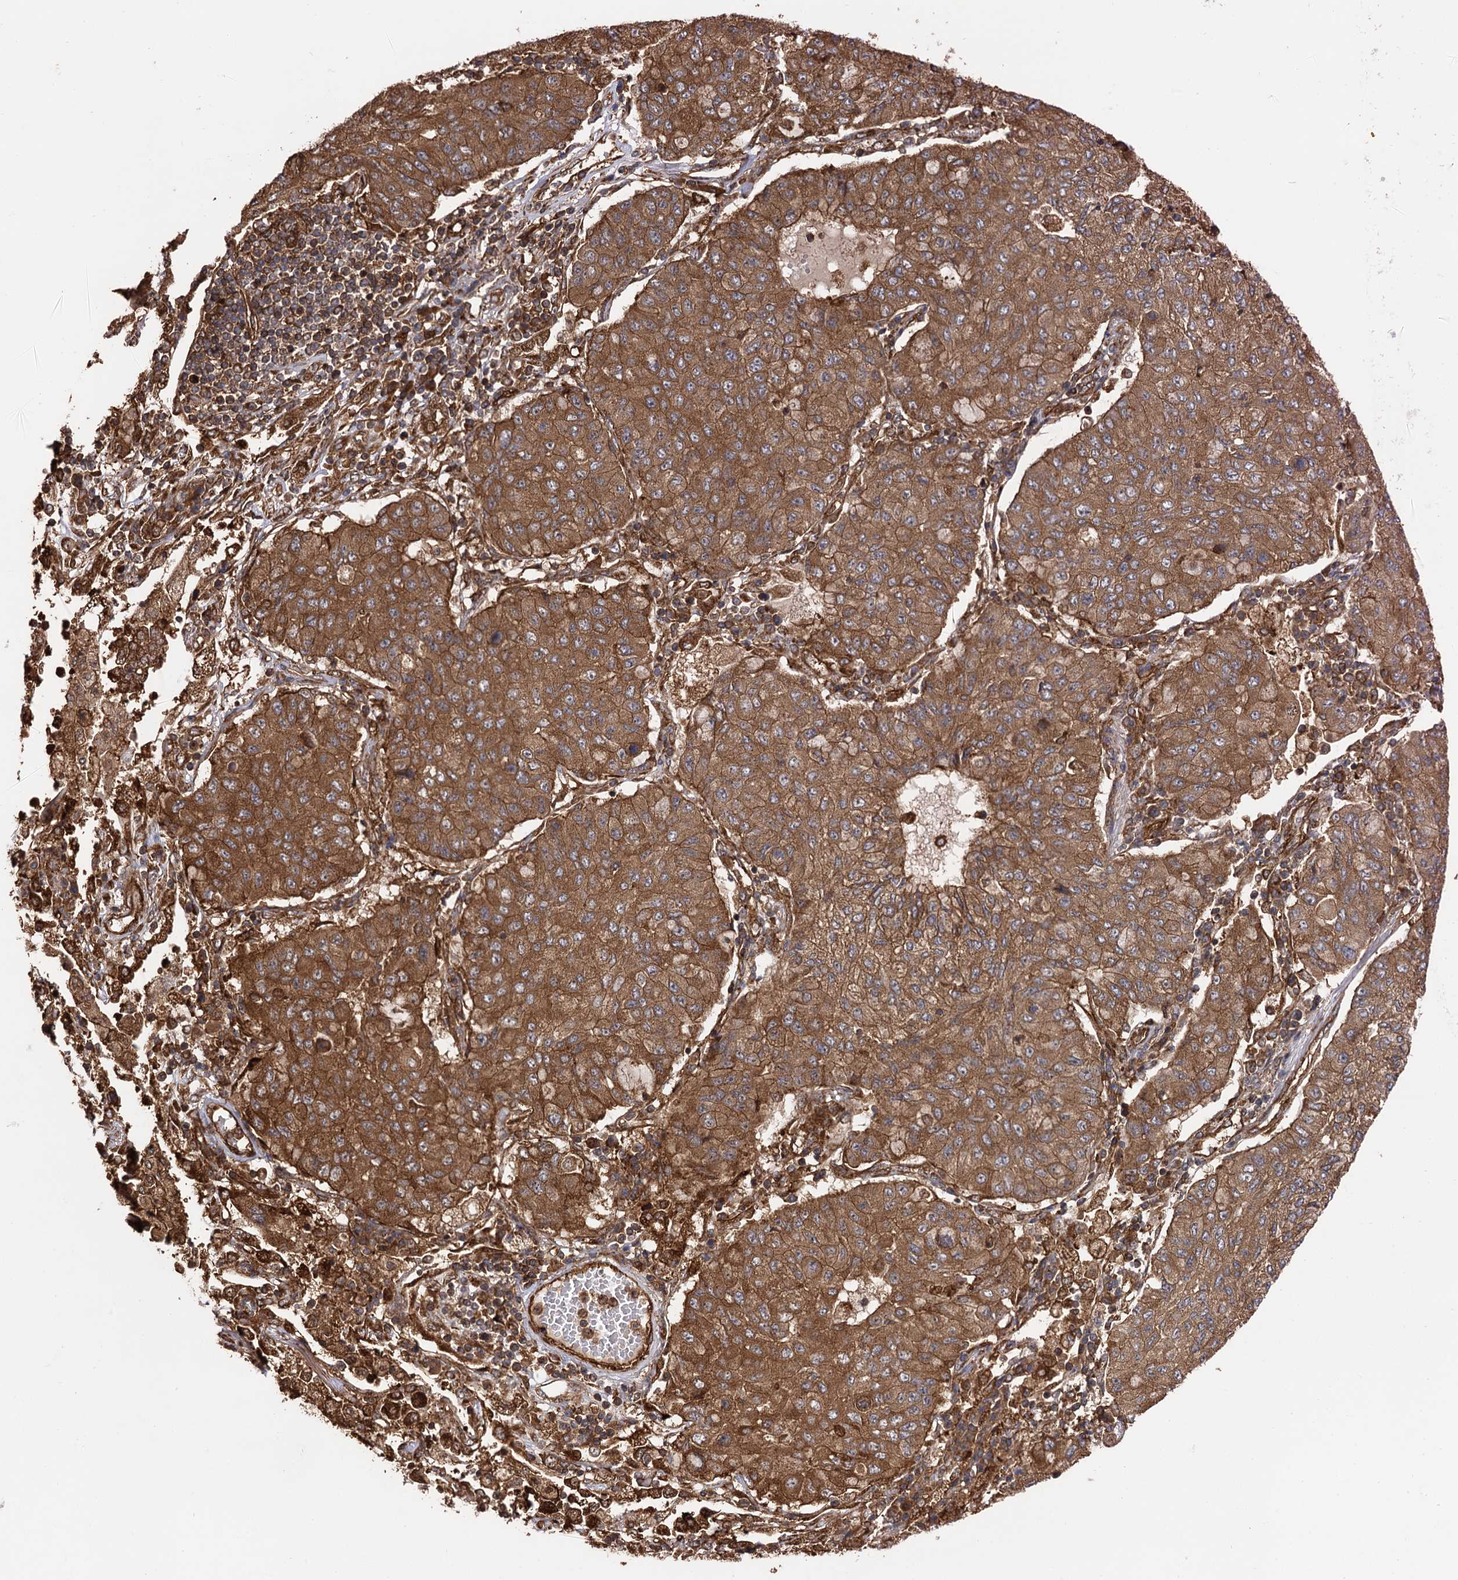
{"staining": {"intensity": "moderate", "quantity": ">75%", "location": "cytoplasmic/membranous"}, "tissue": "lung cancer", "cell_type": "Tumor cells", "image_type": "cancer", "snomed": [{"axis": "morphology", "description": "Squamous cell carcinoma, NOS"}, {"axis": "topography", "description": "Lung"}], "caption": "An IHC photomicrograph of tumor tissue is shown. Protein staining in brown highlights moderate cytoplasmic/membranous positivity in lung cancer (squamous cell carcinoma) within tumor cells. The protein is stained brown, and the nuclei are stained in blue (DAB IHC with brightfield microscopy, high magnification).", "gene": "ATP8B4", "patient": {"sex": "male", "age": 74}}